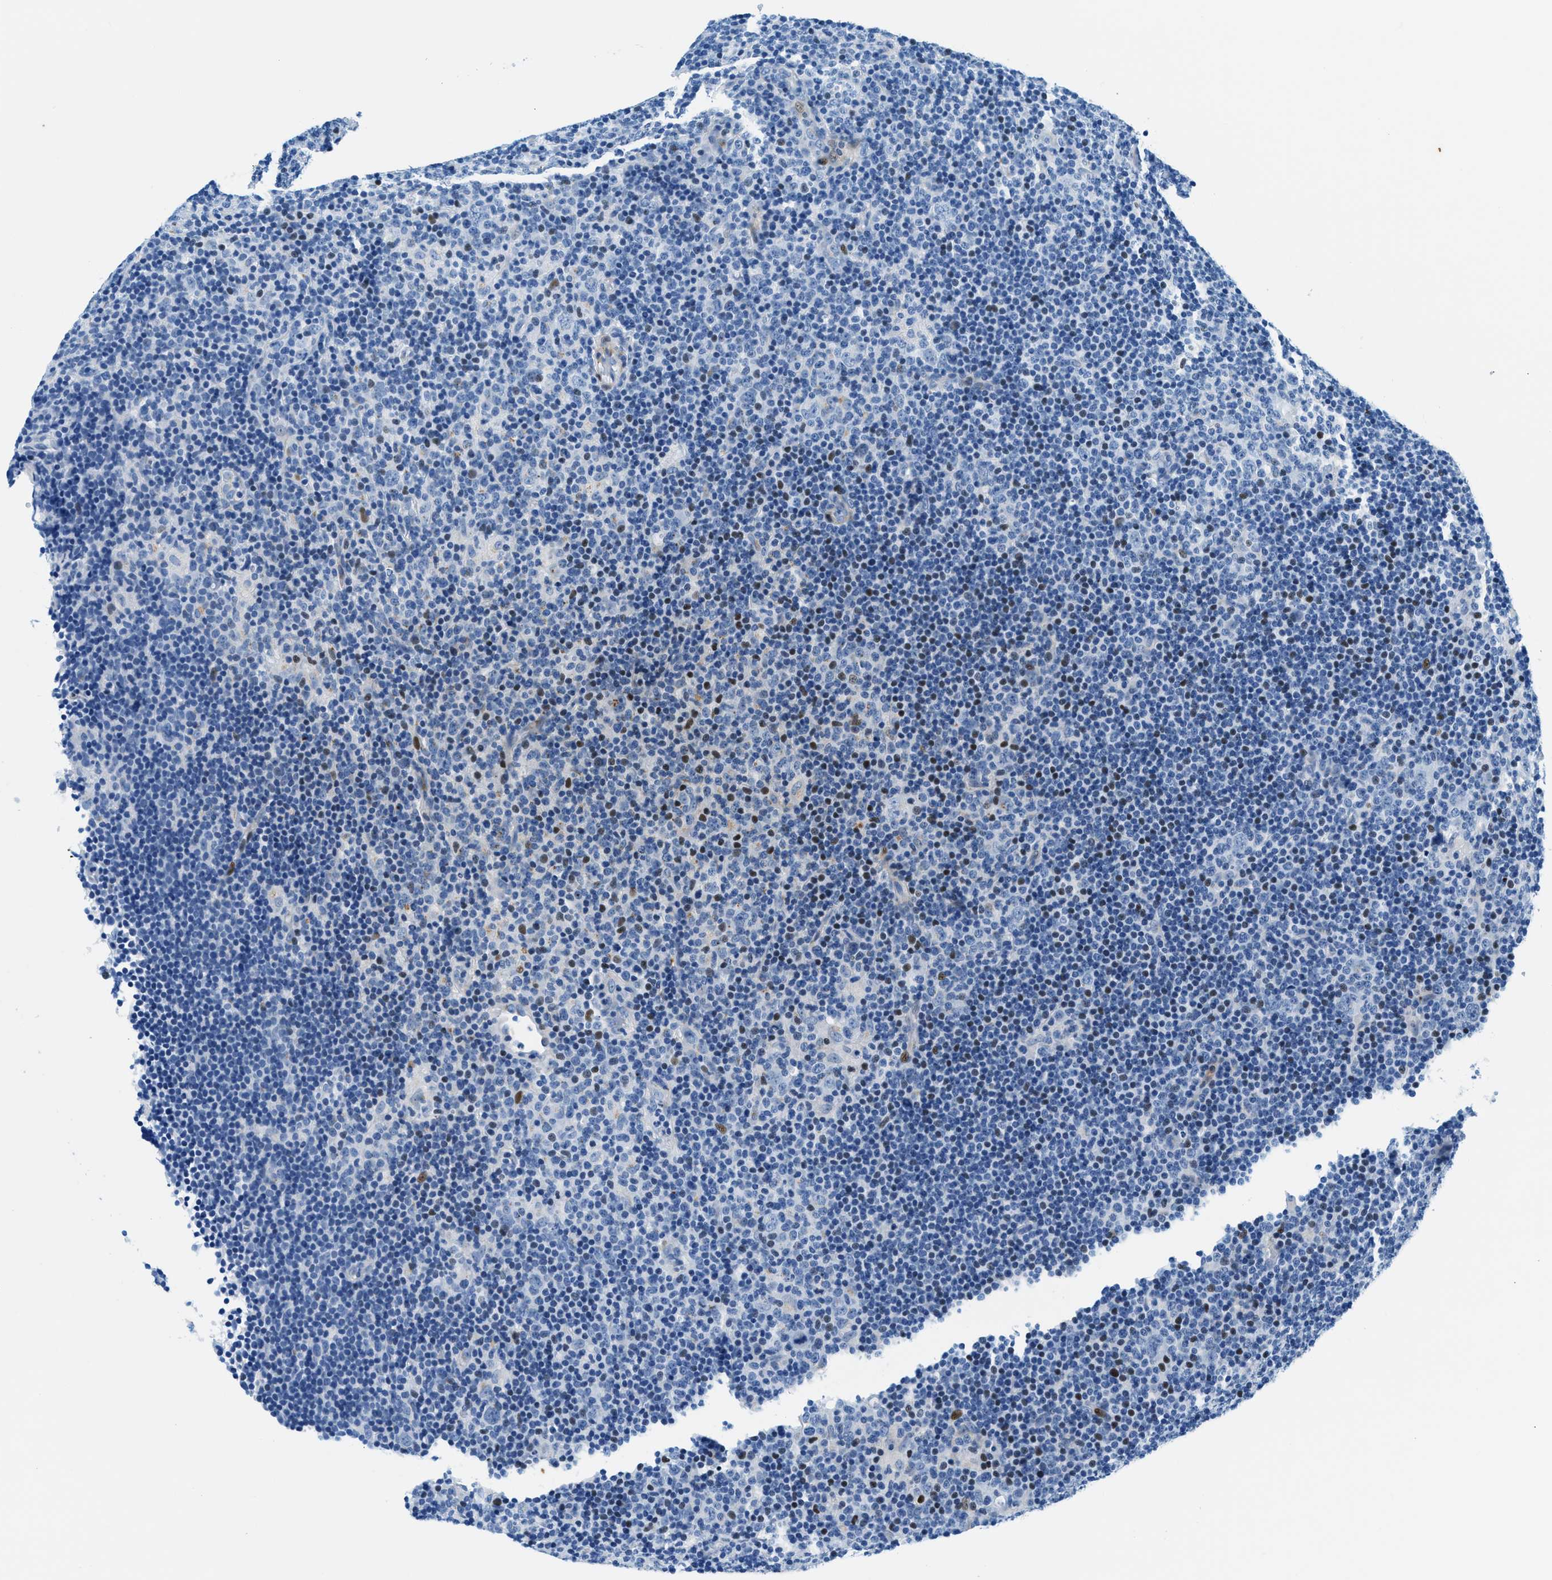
{"staining": {"intensity": "negative", "quantity": "none", "location": "none"}, "tissue": "lymphoma", "cell_type": "Tumor cells", "image_type": "cancer", "snomed": [{"axis": "morphology", "description": "Hodgkin's disease, NOS"}, {"axis": "topography", "description": "Lymph node"}], "caption": "High power microscopy photomicrograph of an immunohistochemistry histopathology image of Hodgkin's disease, revealing no significant staining in tumor cells.", "gene": "VPS53", "patient": {"sex": "female", "age": 57}}